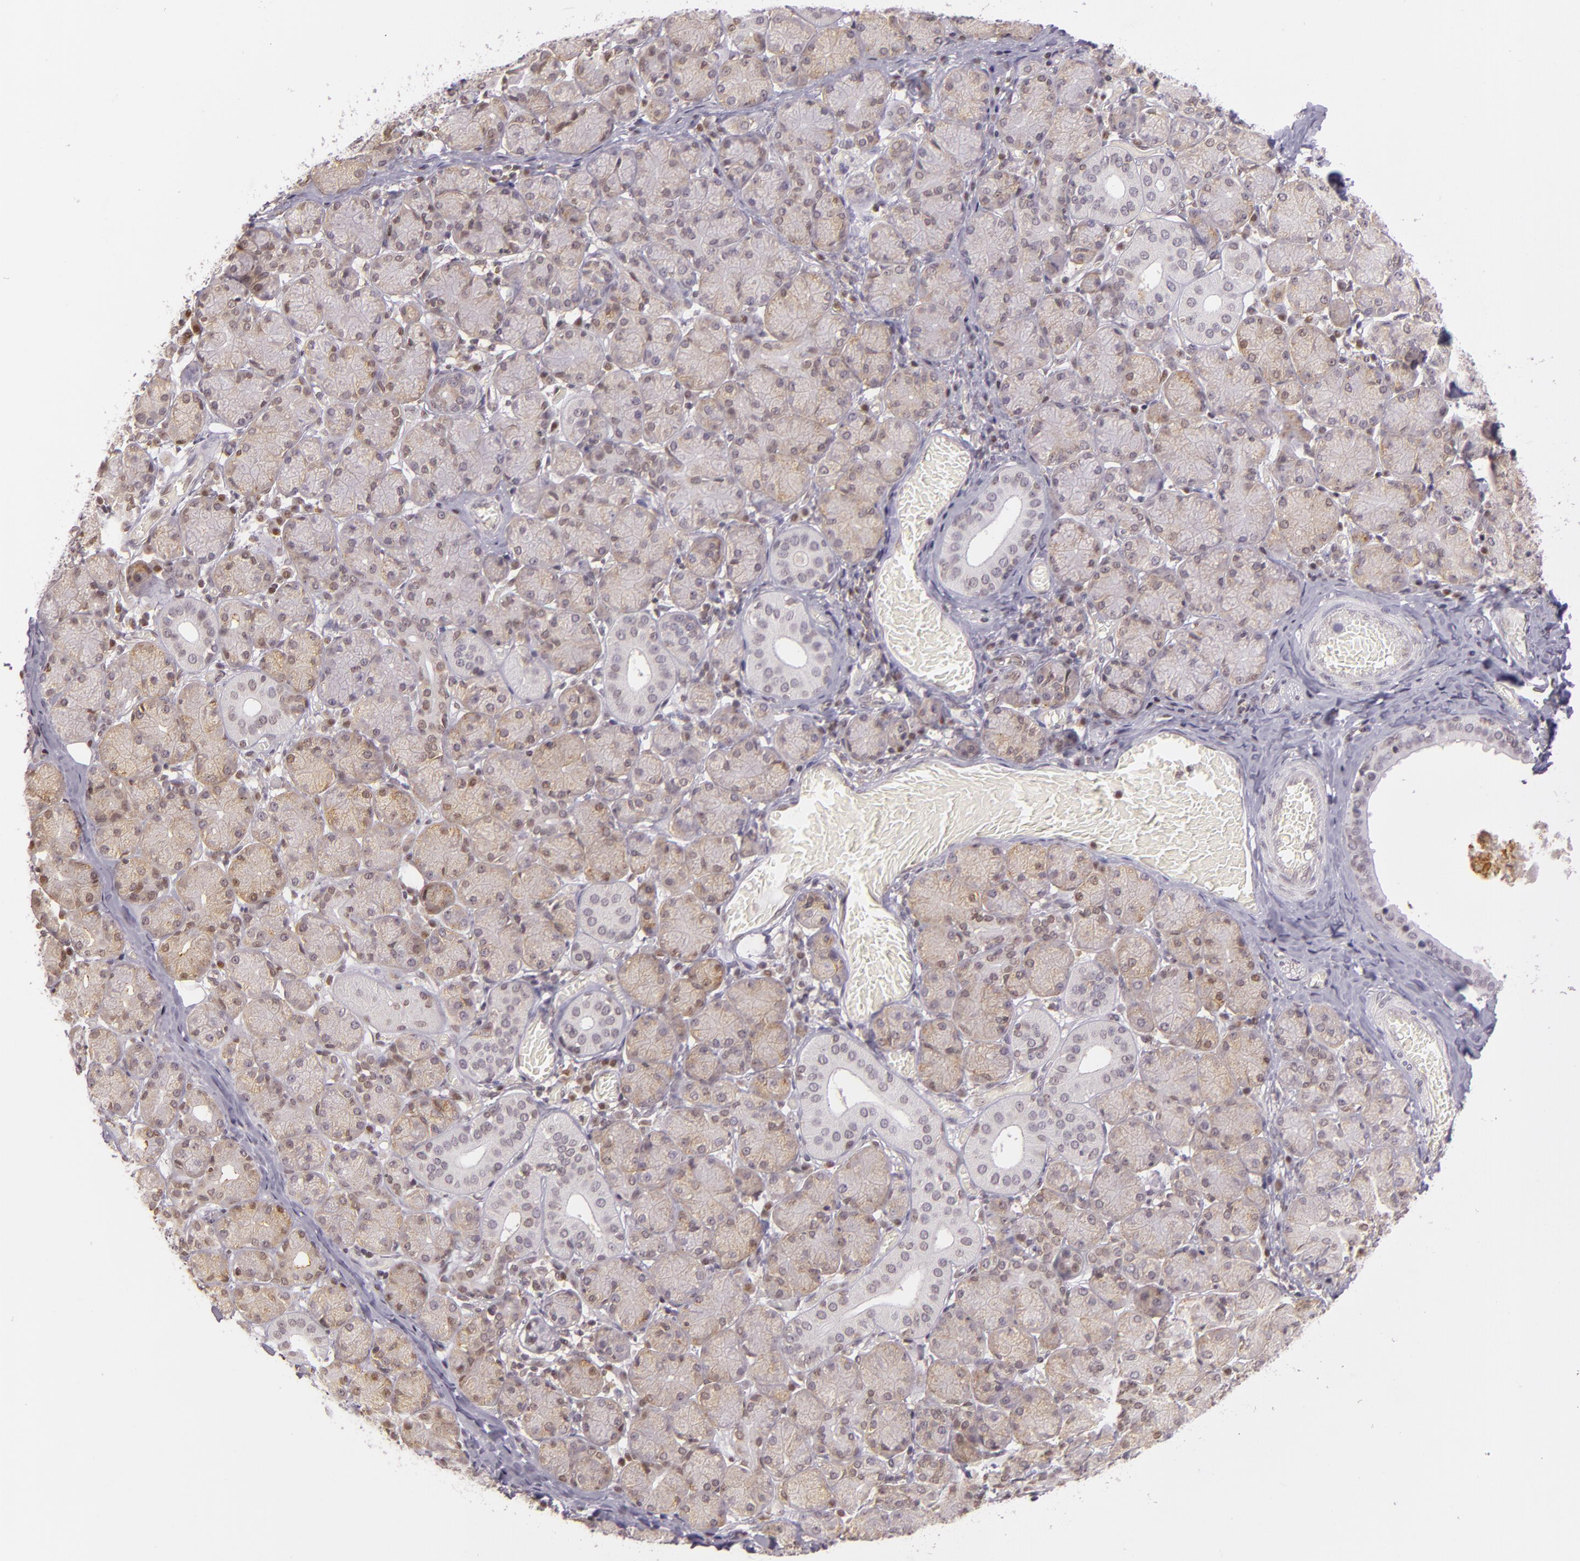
{"staining": {"intensity": "weak", "quantity": "25%-75%", "location": "cytoplasmic/membranous"}, "tissue": "salivary gland", "cell_type": "Glandular cells", "image_type": "normal", "snomed": [{"axis": "morphology", "description": "Normal tissue, NOS"}, {"axis": "topography", "description": "Salivary gland"}], "caption": "Protein expression analysis of unremarkable human salivary gland reveals weak cytoplasmic/membranous positivity in about 25%-75% of glandular cells. The staining was performed using DAB (3,3'-diaminobenzidine) to visualize the protein expression in brown, while the nuclei were stained in blue with hematoxylin (Magnification: 20x).", "gene": "ENSG00000290315", "patient": {"sex": "female", "age": 24}}